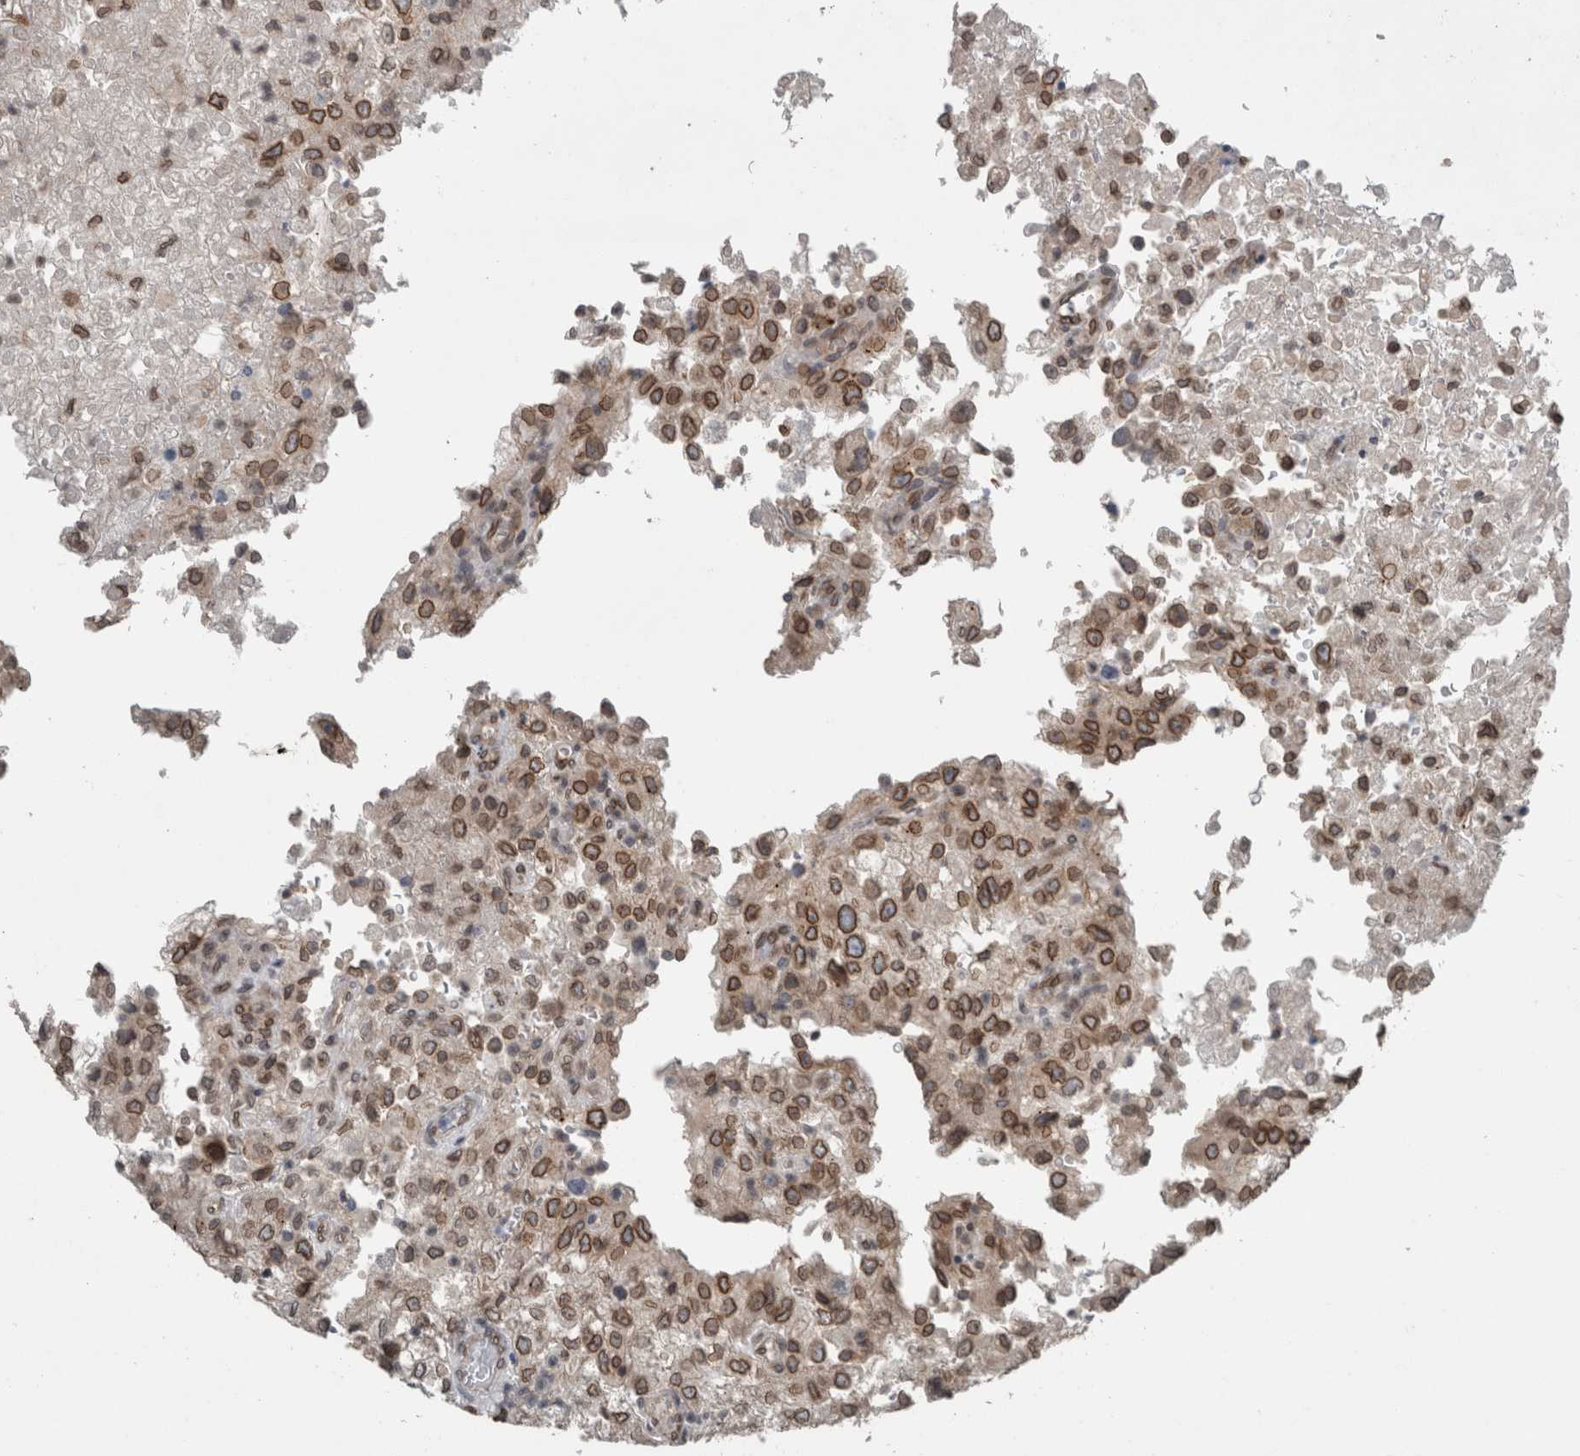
{"staining": {"intensity": "strong", "quantity": "25%-75%", "location": "cytoplasmic/membranous,nuclear"}, "tissue": "renal cancer", "cell_type": "Tumor cells", "image_type": "cancer", "snomed": [{"axis": "morphology", "description": "Adenocarcinoma, NOS"}, {"axis": "topography", "description": "Kidney"}], "caption": "Immunohistochemical staining of renal cancer (adenocarcinoma) shows strong cytoplasmic/membranous and nuclear protein positivity in about 25%-75% of tumor cells.", "gene": "RANBP2", "patient": {"sex": "female", "age": 54}}